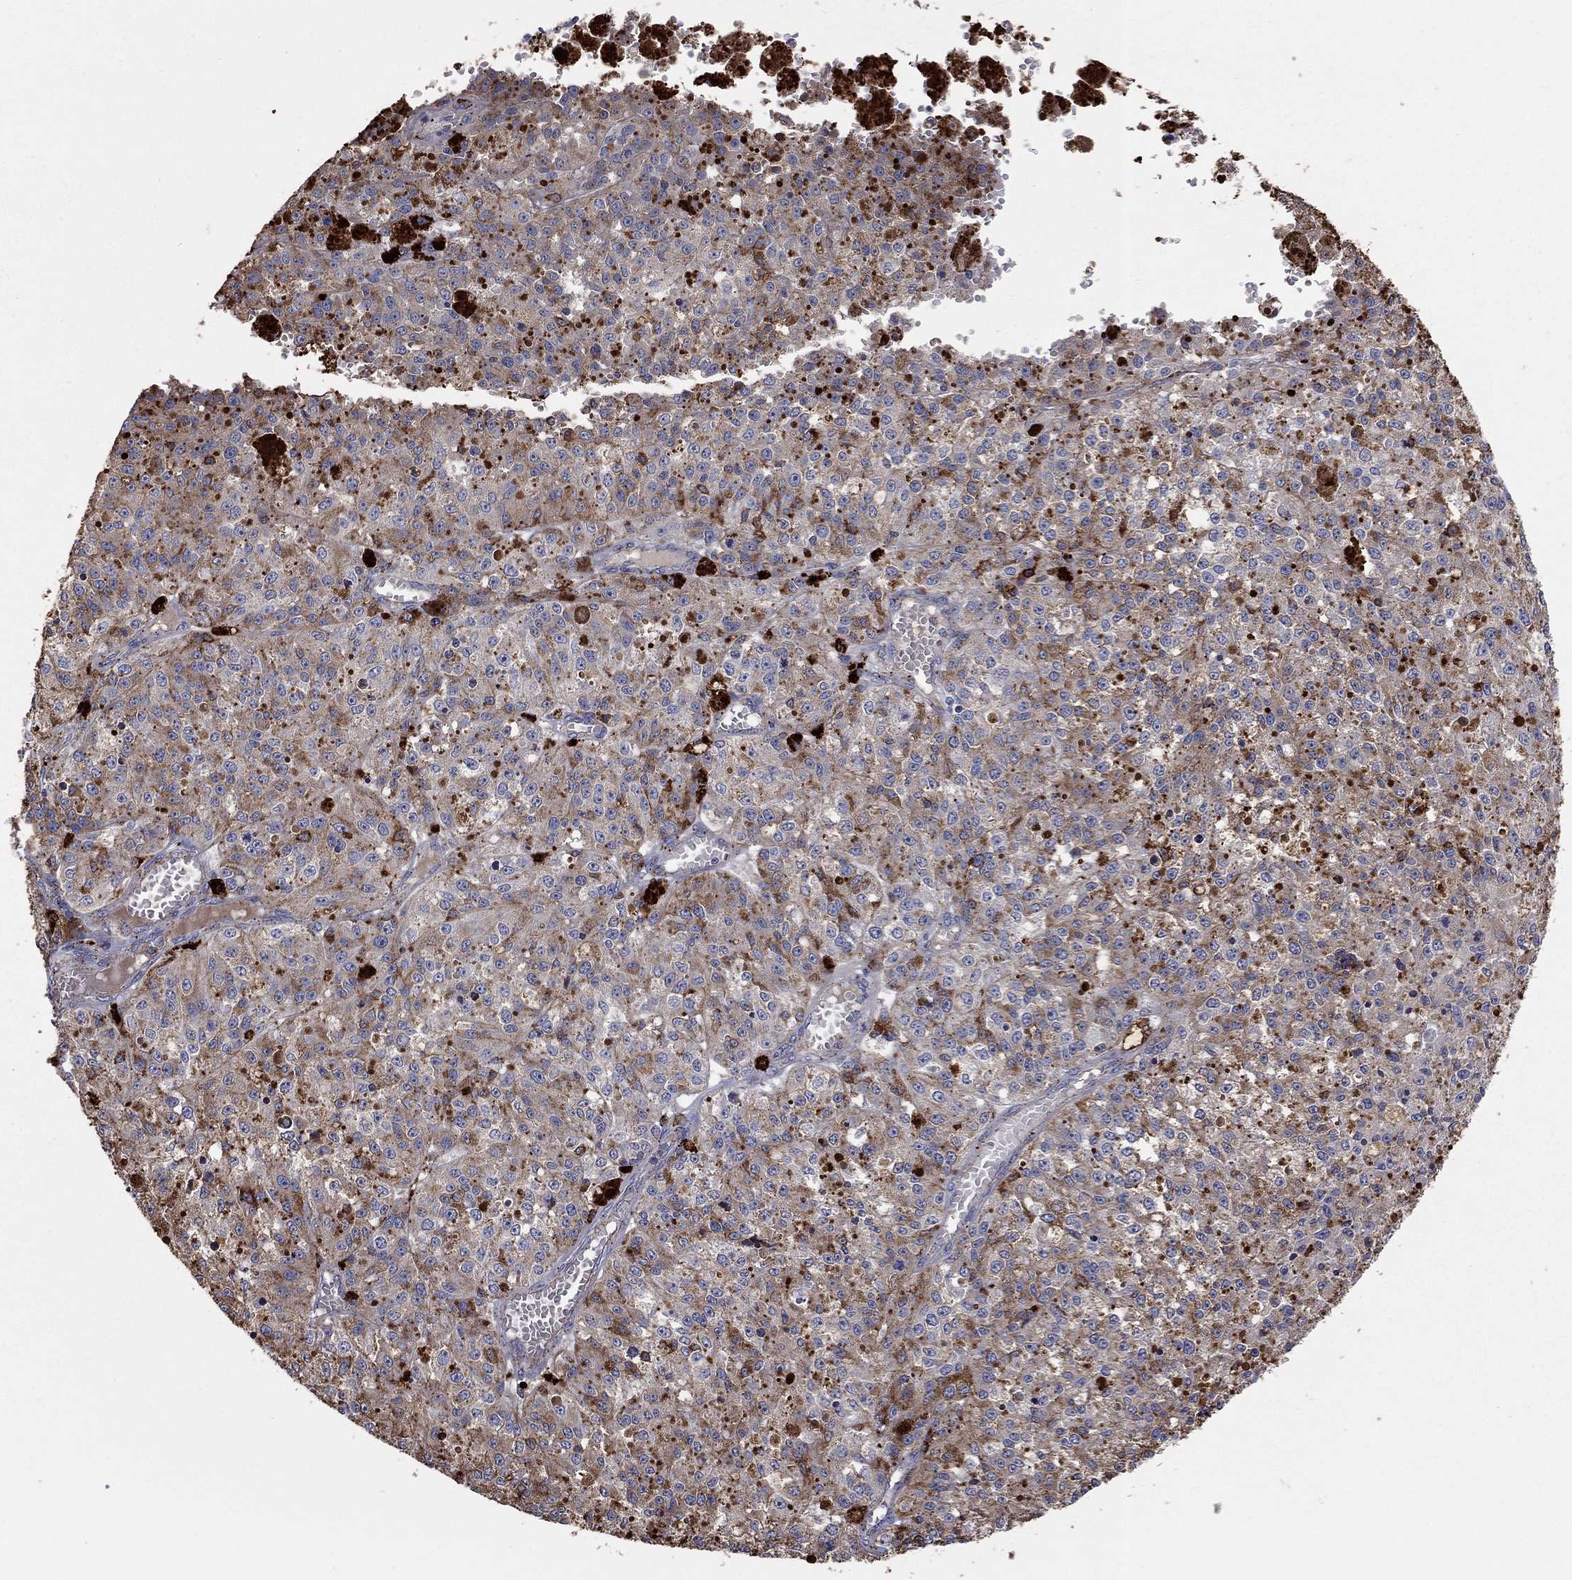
{"staining": {"intensity": "moderate", "quantity": "25%-75%", "location": "cytoplasmic/membranous"}, "tissue": "melanoma", "cell_type": "Tumor cells", "image_type": "cancer", "snomed": [{"axis": "morphology", "description": "Malignant melanoma, Metastatic site"}, {"axis": "topography", "description": "Lymph node"}], "caption": "Moderate cytoplasmic/membranous staining is present in about 25%-75% of tumor cells in malignant melanoma (metastatic site).", "gene": "CTSB", "patient": {"sex": "female", "age": 64}}